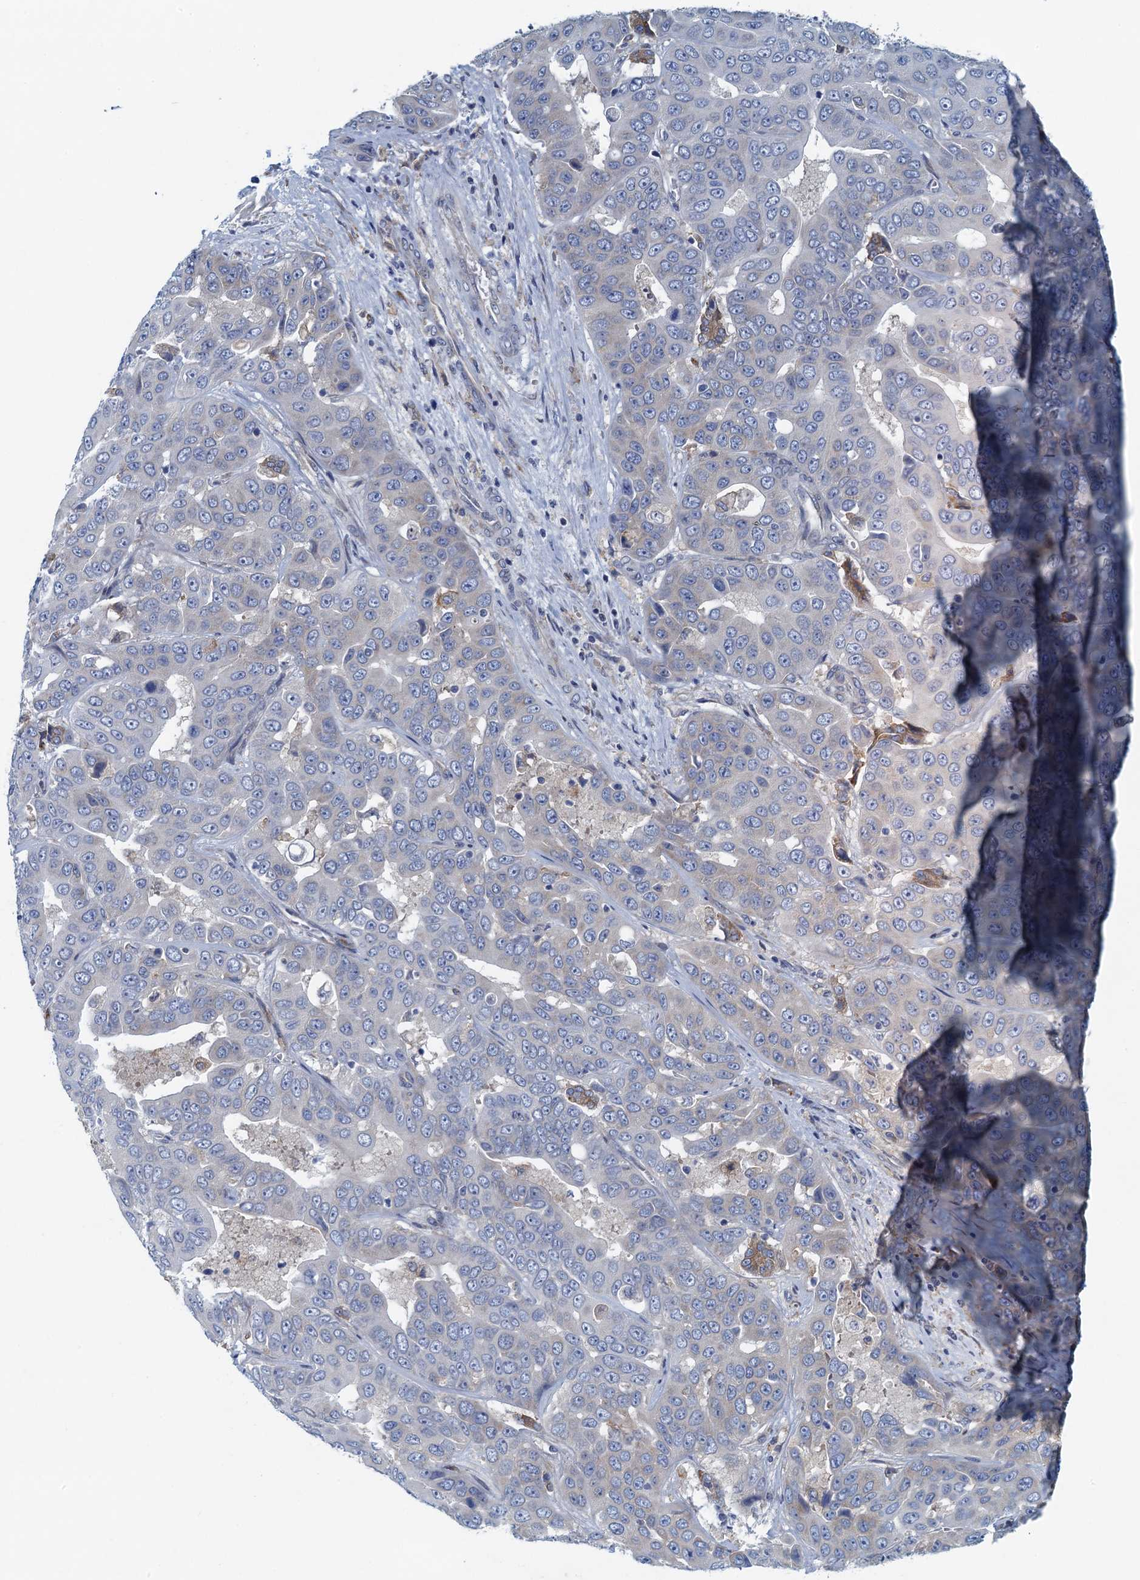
{"staining": {"intensity": "negative", "quantity": "none", "location": "none"}, "tissue": "liver cancer", "cell_type": "Tumor cells", "image_type": "cancer", "snomed": [{"axis": "morphology", "description": "Cholangiocarcinoma"}, {"axis": "topography", "description": "Liver"}], "caption": "Protein analysis of liver cholangiocarcinoma reveals no significant staining in tumor cells. (DAB IHC, high magnification).", "gene": "MYDGF", "patient": {"sex": "female", "age": 52}}